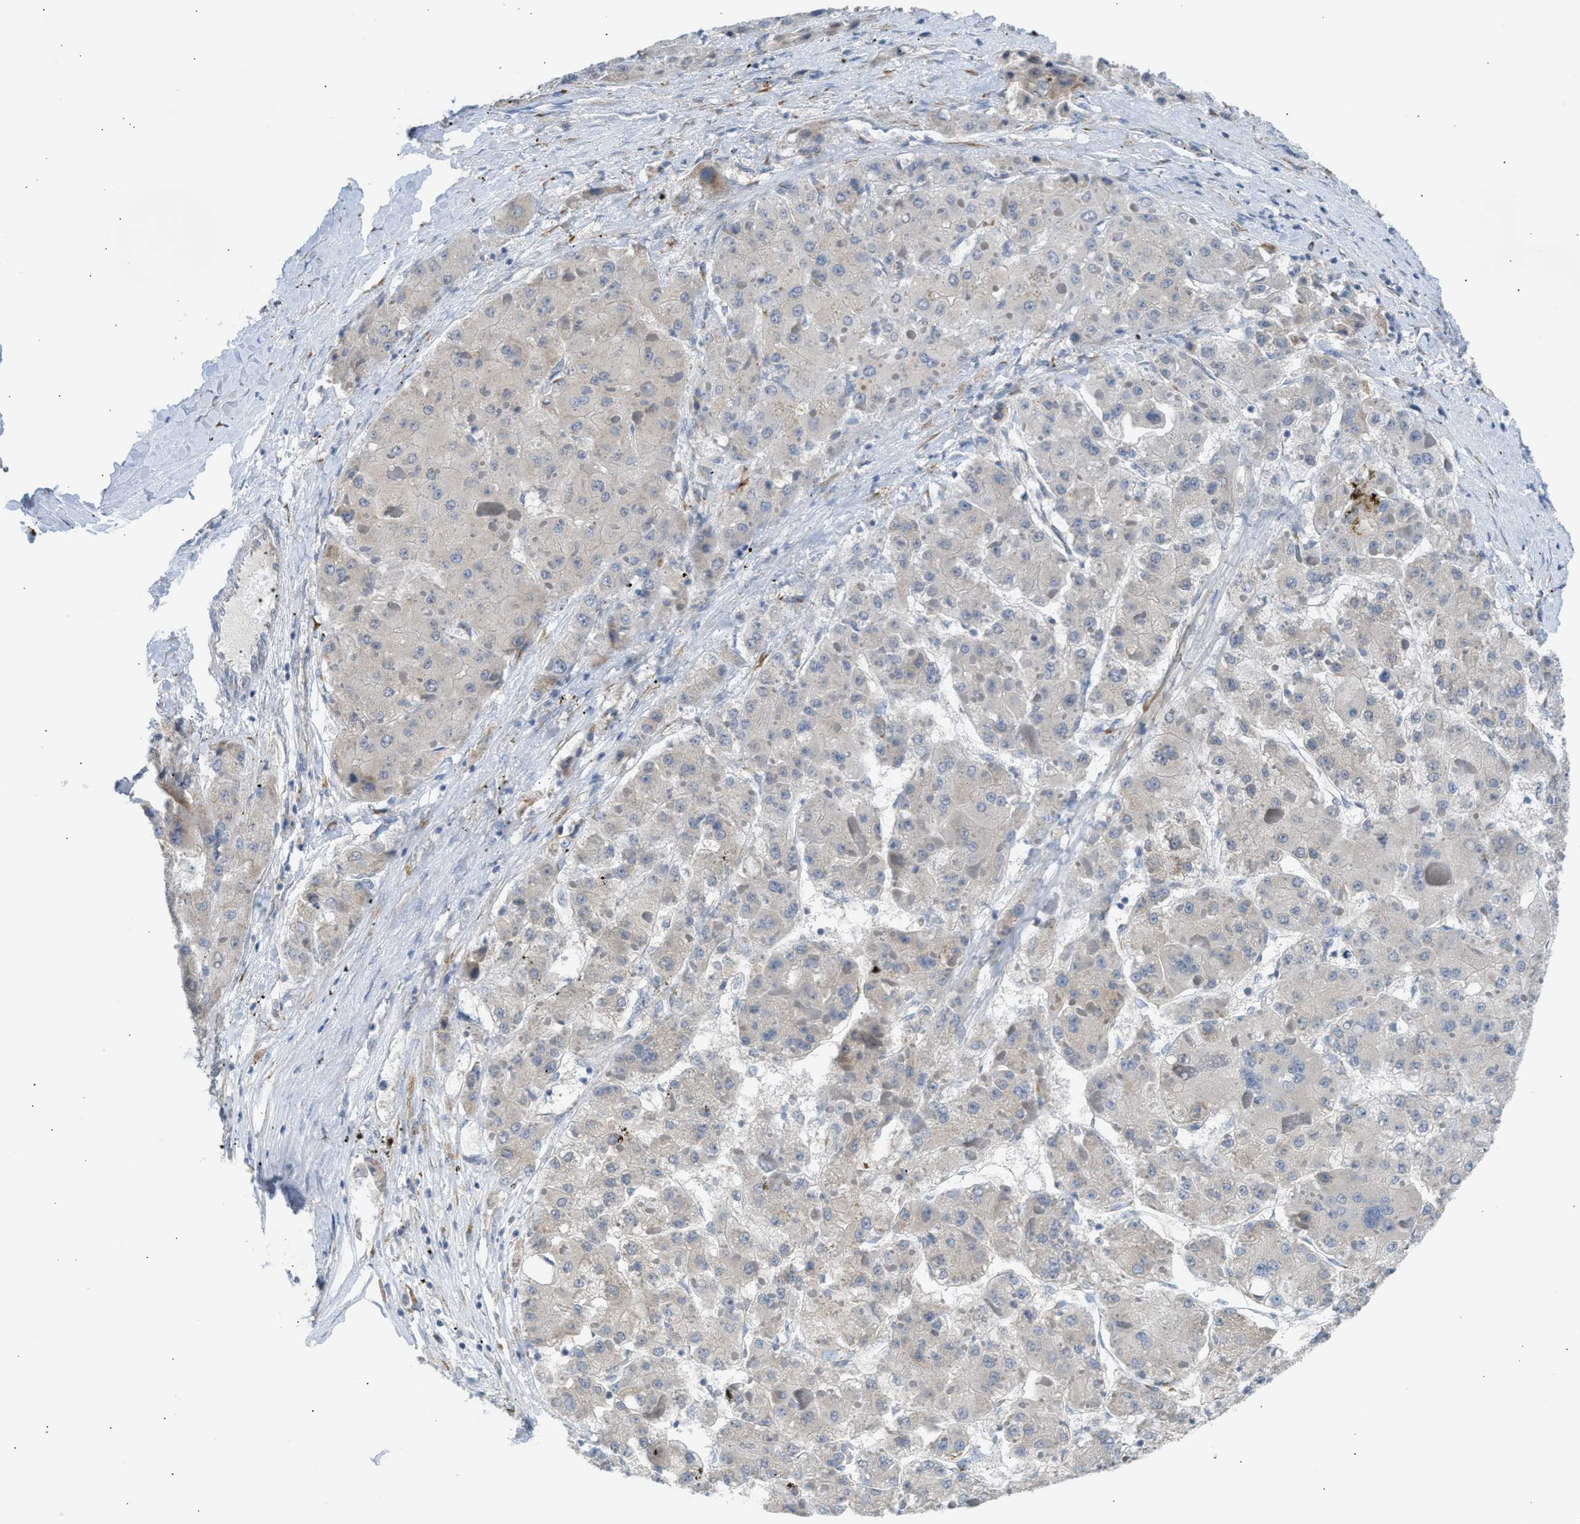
{"staining": {"intensity": "weak", "quantity": "<25%", "location": "cytoplasmic/membranous"}, "tissue": "liver cancer", "cell_type": "Tumor cells", "image_type": "cancer", "snomed": [{"axis": "morphology", "description": "Carcinoma, Hepatocellular, NOS"}, {"axis": "topography", "description": "Liver"}], "caption": "This is an immunohistochemistry histopathology image of liver cancer (hepatocellular carcinoma). There is no positivity in tumor cells.", "gene": "KCNC2", "patient": {"sex": "female", "age": 73}}